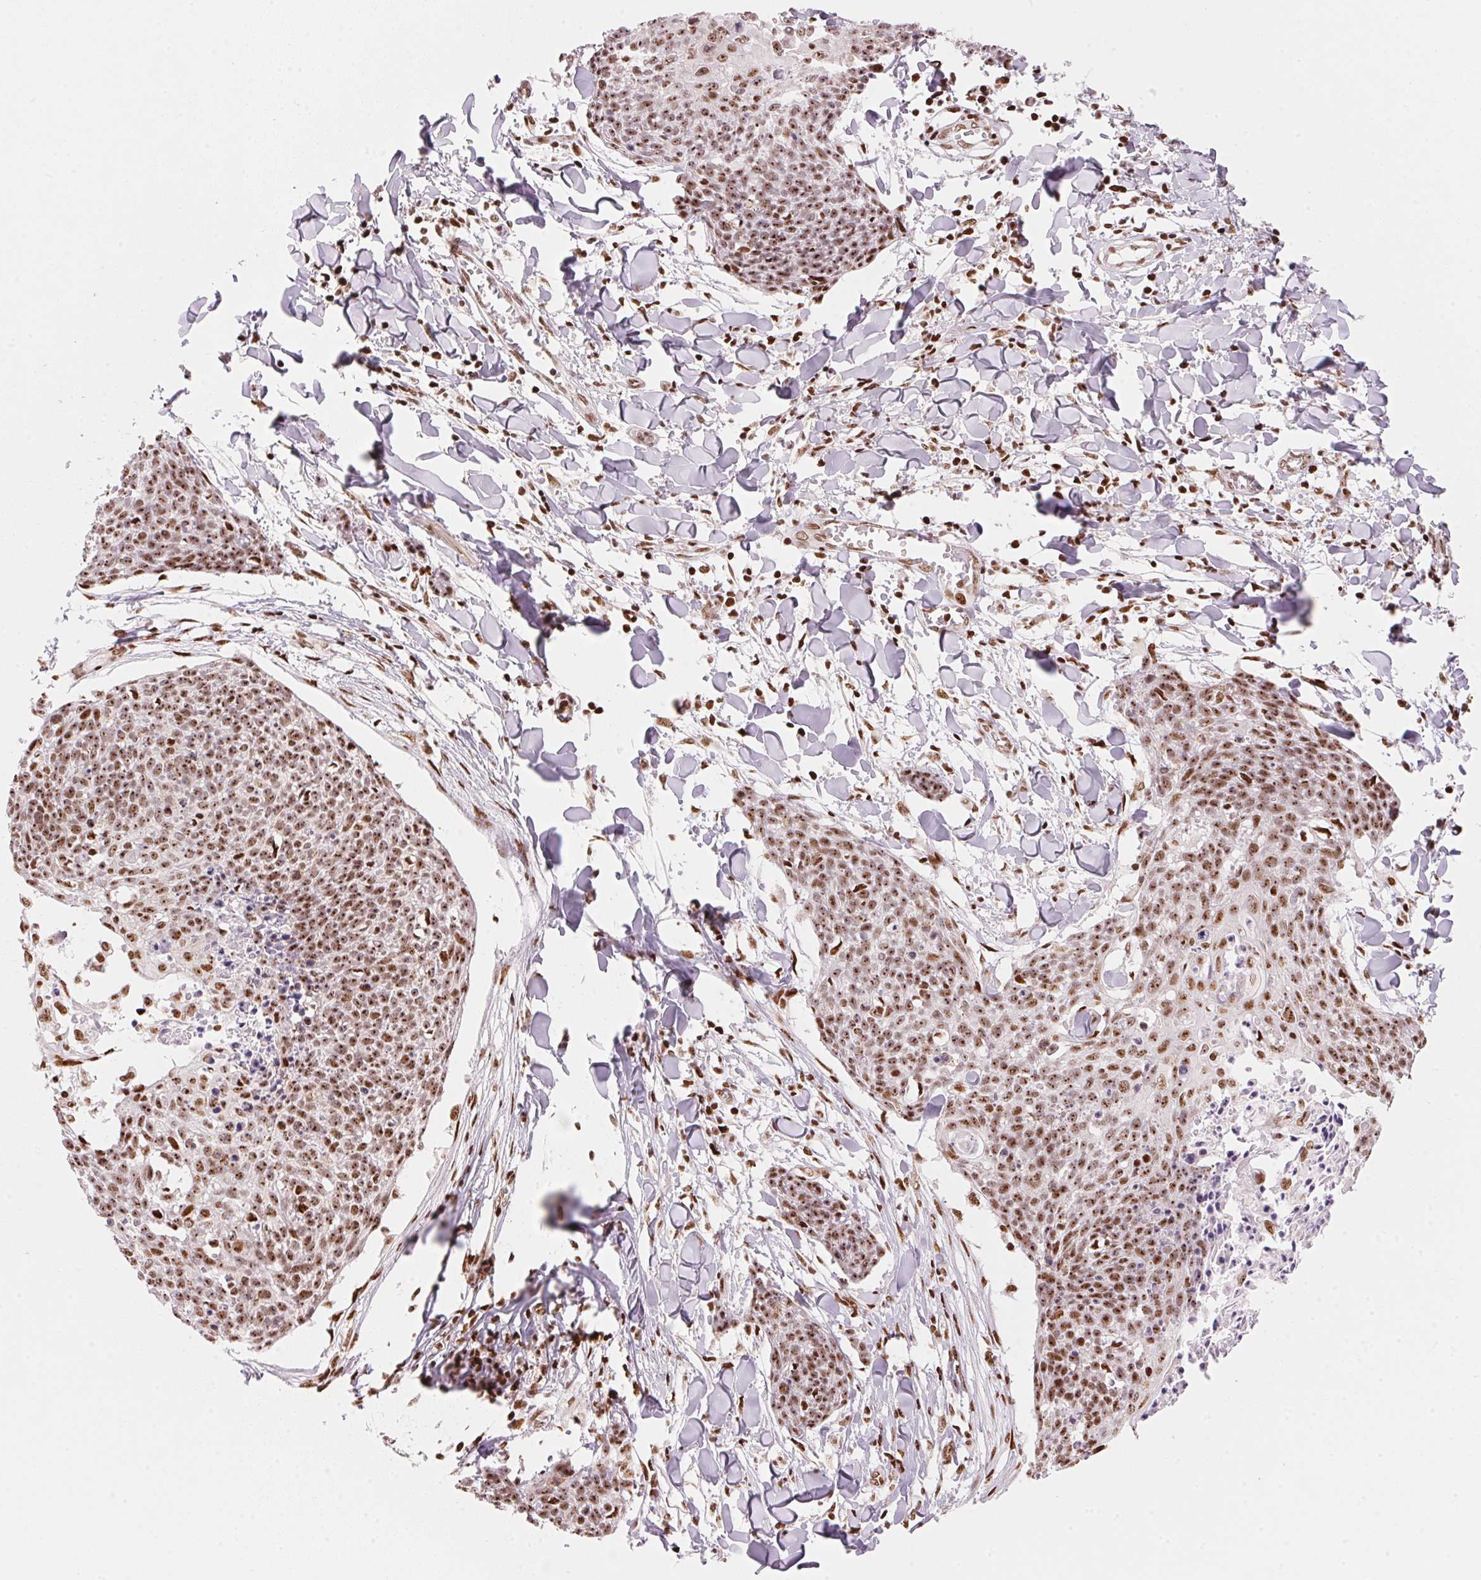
{"staining": {"intensity": "moderate", "quantity": ">75%", "location": "nuclear"}, "tissue": "skin cancer", "cell_type": "Tumor cells", "image_type": "cancer", "snomed": [{"axis": "morphology", "description": "Squamous cell carcinoma, NOS"}, {"axis": "topography", "description": "Skin"}, {"axis": "topography", "description": "Vulva"}], "caption": "Immunohistochemistry (IHC) staining of skin cancer (squamous cell carcinoma), which shows medium levels of moderate nuclear positivity in about >75% of tumor cells indicating moderate nuclear protein positivity. The staining was performed using DAB (3,3'-diaminobenzidine) (brown) for protein detection and nuclei were counterstained in hematoxylin (blue).", "gene": "NXF1", "patient": {"sex": "female", "age": 75}}